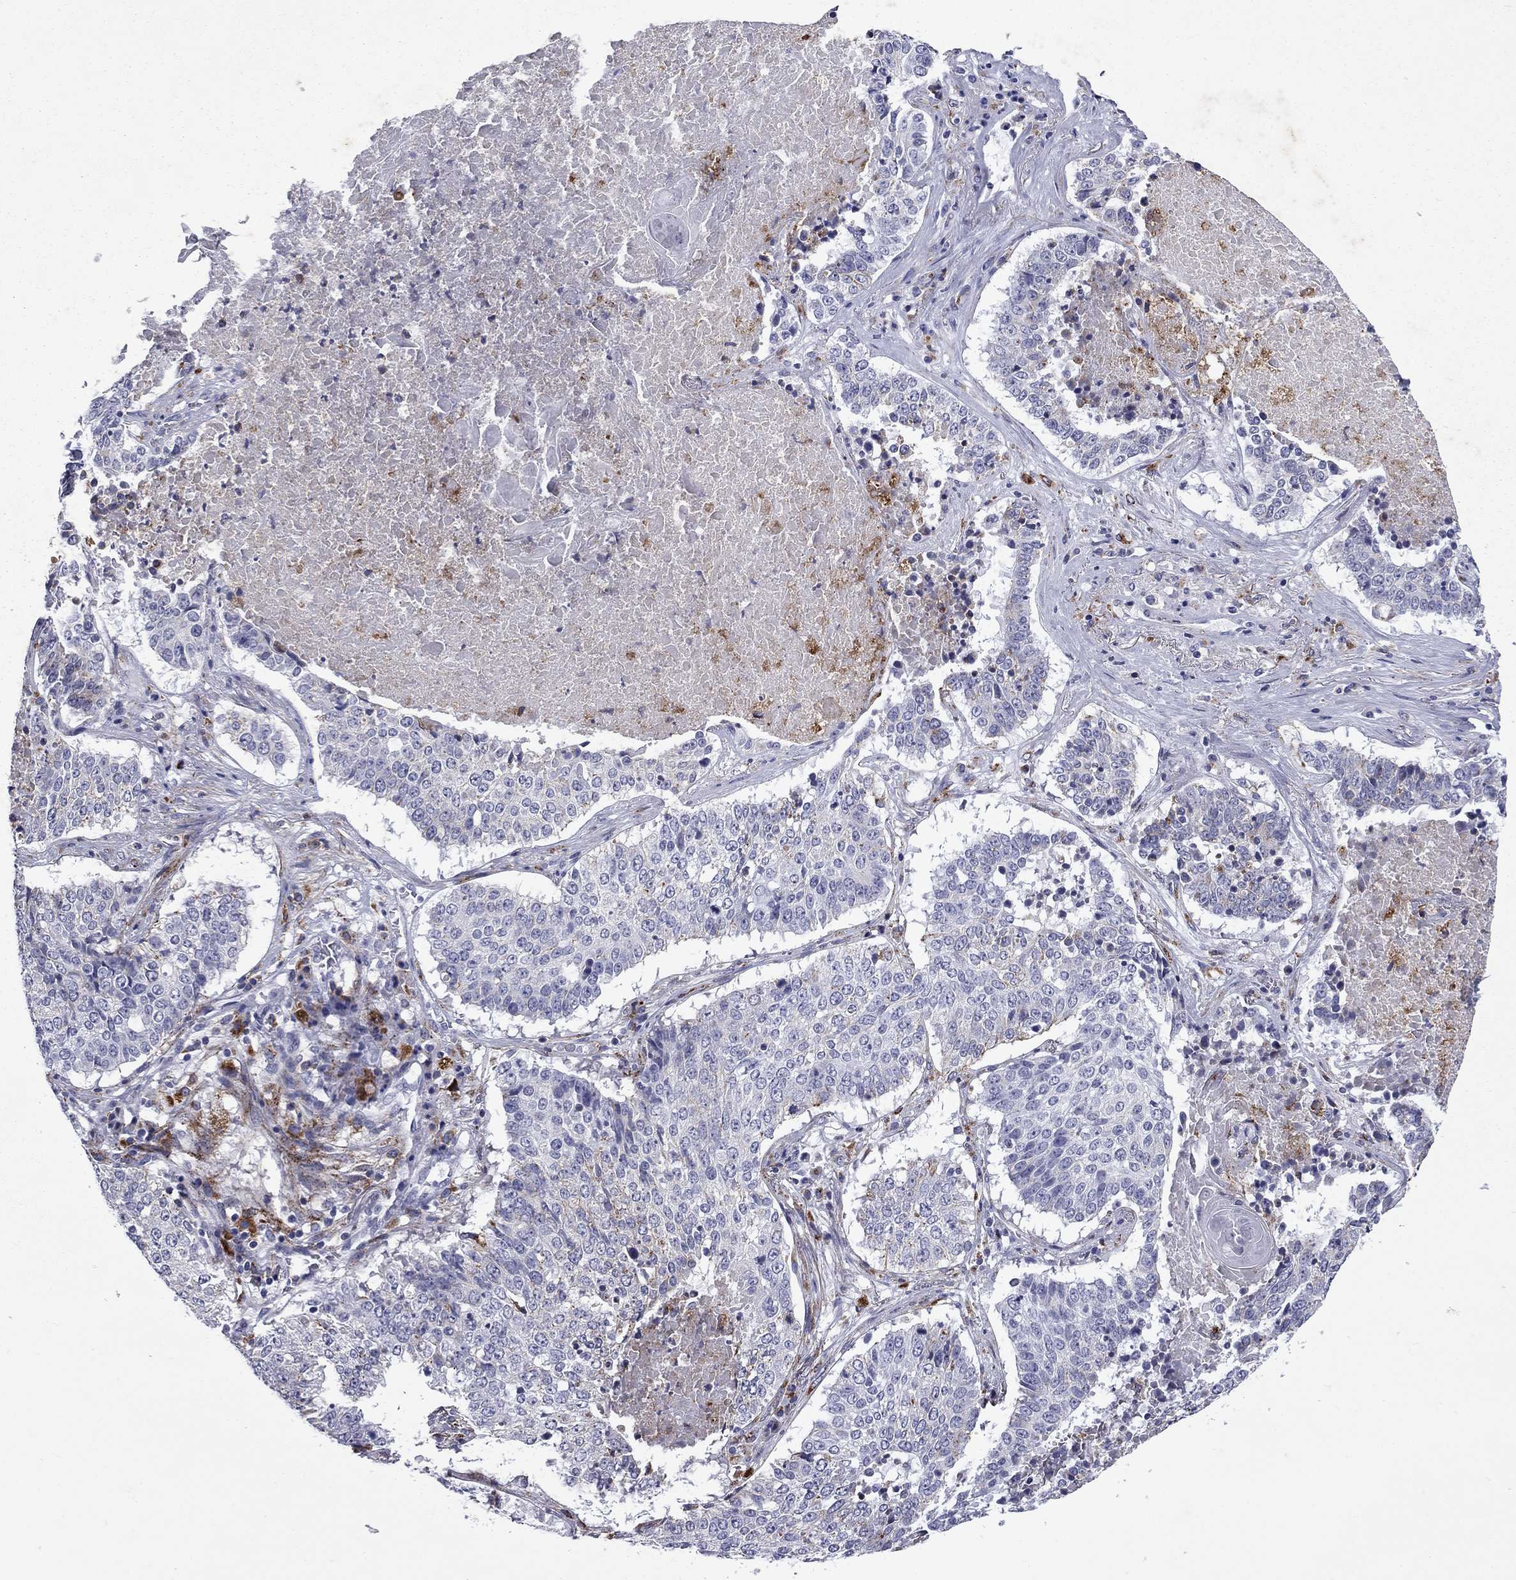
{"staining": {"intensity": "negative", "quantity": "none", "location": "none"}, "tissue": "lung cancer", "cell_type": "Tumor cells", "image_type": "cancer", "snomed": [{"axis": "morphology", "description": "Squamous cell carcinoma, NOS"}, {"axis": "topography", "description": "Lung"}], "caption": "Immunohistochemical staining of squamous cell carcinoma (lung) reveals no significant positivity in tumor cells.", "gene": "MADCAM1", "patient": {"sex": "male", "age": 64}}